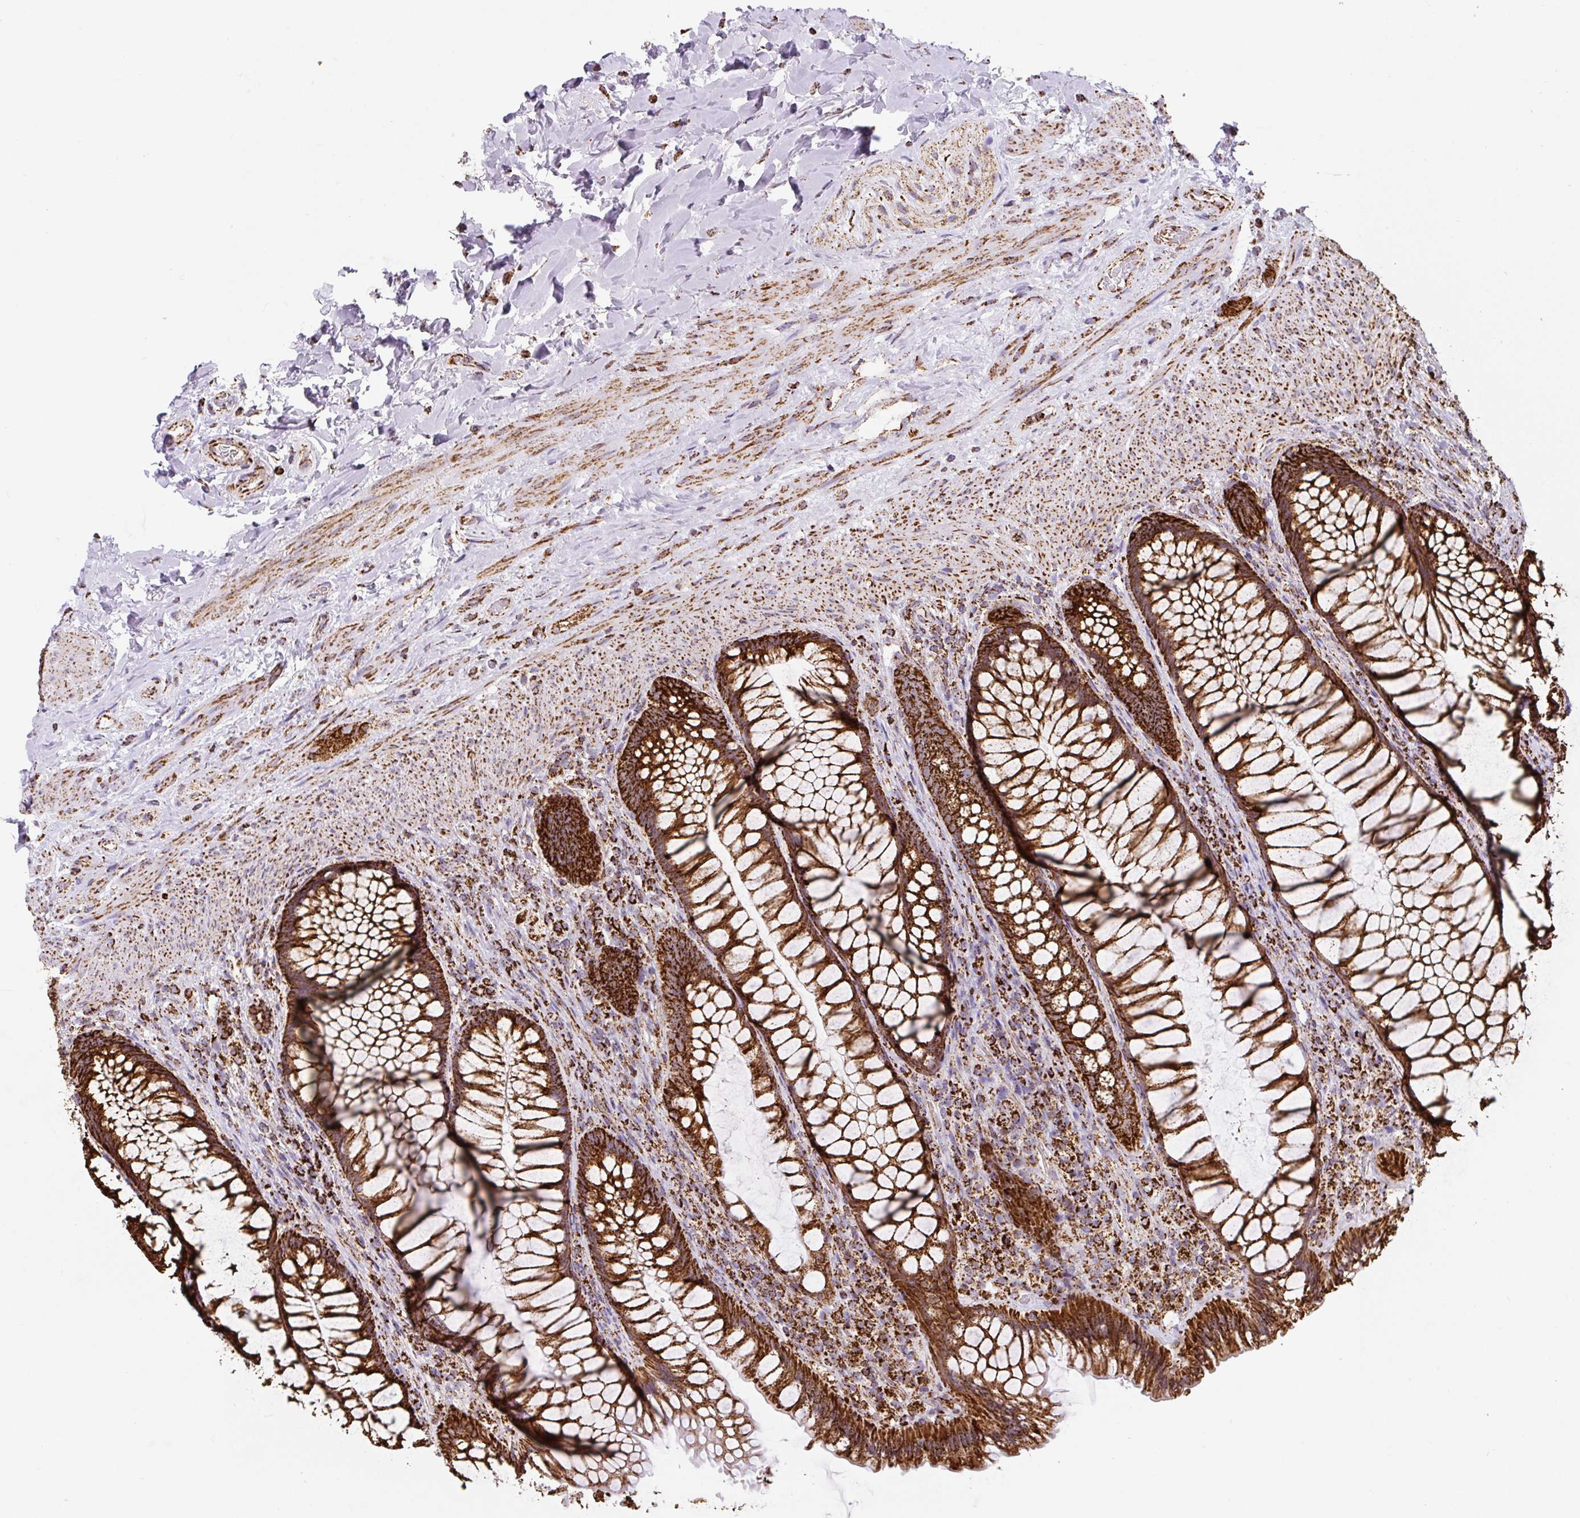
{"staining": {"intensity": "strong", "quantity": ">75%", "location": "cytoplasmic/membranous"}, "tissue": "rectum", "cell_type": "Glandular cells", "image_type": "normal", "snomed": [{"axis": "morphology", "description": "Normal tissue, NOS"}, {"axis": "topography", "description": "Rectum"}], "caption": "A brown stain highlights strong cytoplasmic/membranous staining of a protein in glandular cells of normal rectum.", "gene": "ATP5F1A", "patient": {"sex": "male", "age": 53}}